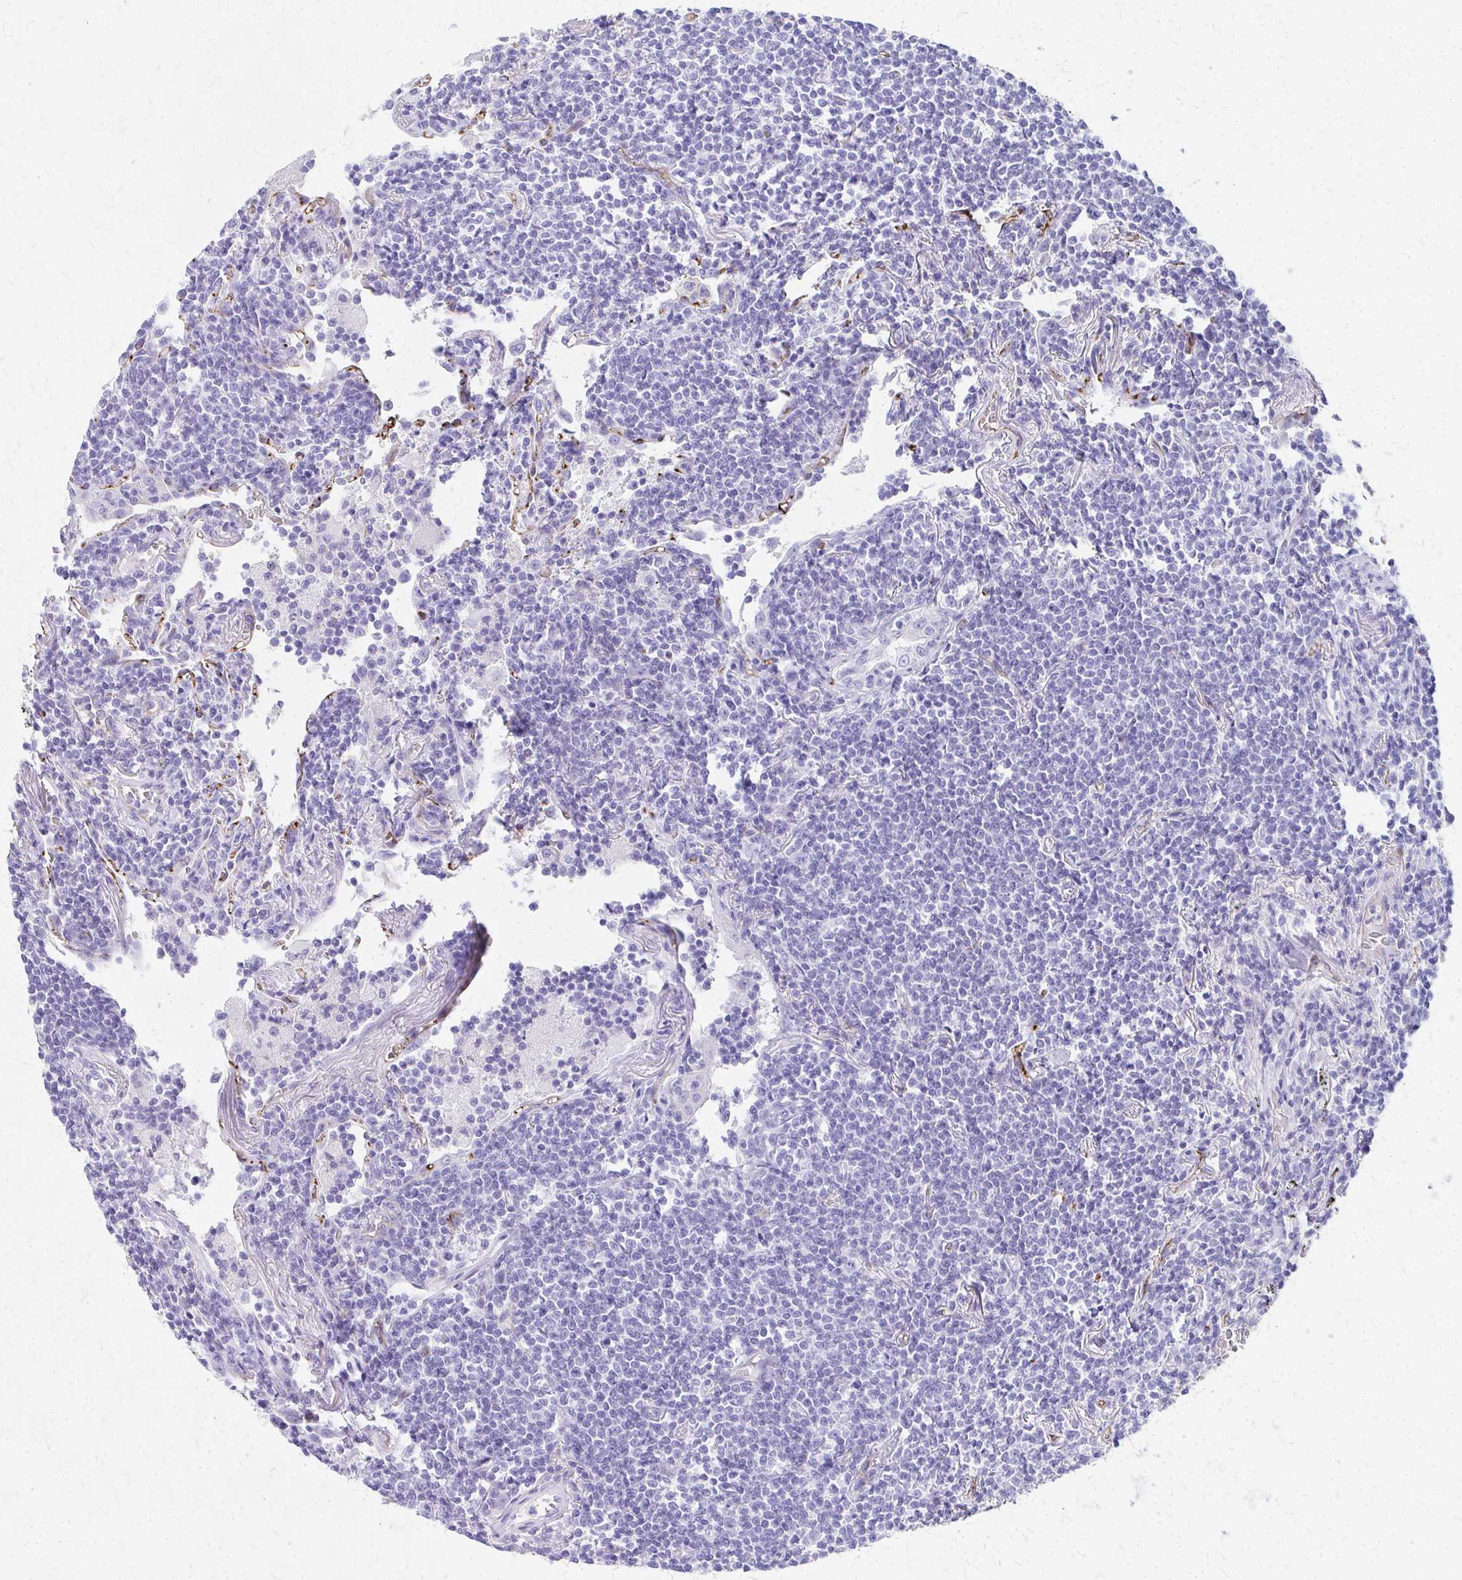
{"staining": {"intensity": "negative", "quantity": "none", "location": "none"}, "tissue": "lymphoma", "cell_type": "Tumor cells", "image_type": "cancer", "snomed": [{"axis": "morphology", "description": "Malignant lymphoma, non-Hodgkin's type, Low grade"}, {"axis": "topography", "description": "Lung"}], "caption": "A photomicrograph of low-grade malignant lymphoma, non-Hodgkin's type stained for a protein shows no brown staining in tumor cells.", "gene": "TPSG1", "patient": {"sex": "female", "age": 71}}